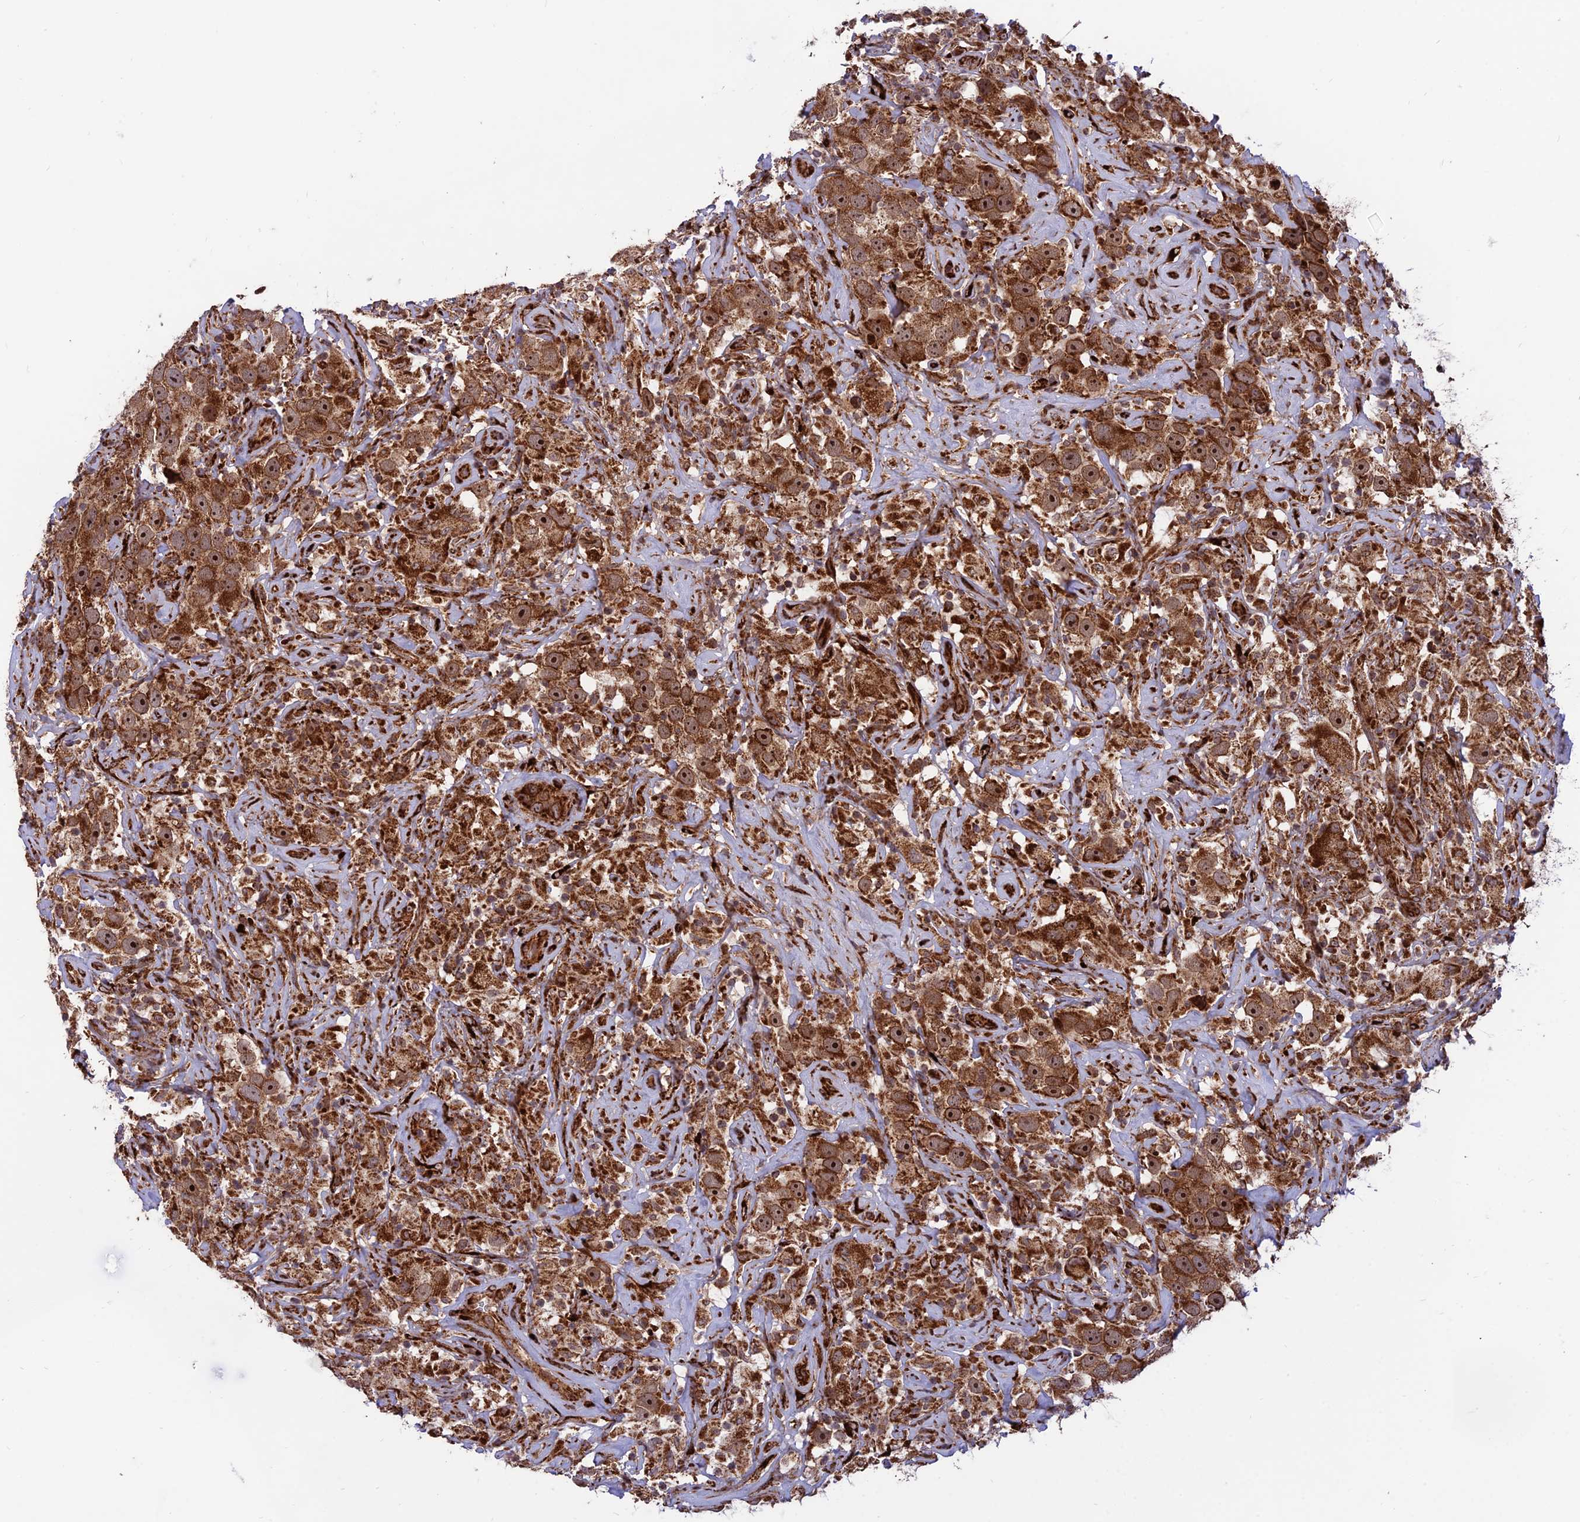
{"staining": {"intensity": "strong", "quantity": ">75%", "location": "cytoplasmic/membranous,nuclear"}, "tissue": "testis cancer", "cell_type": "Tumor cells", "image_type": "cancer", "snomed": [{"axis": "morphology", "description": "Seminoma, NOS"}, {"axis": "topography", "description": "Testis"}], "caption": "The histopathology image reveals immunohistochemical staining of testis seminoma. There is strong cytoplasmic/membranous and nuclear expression is appreciated in about >75% of tumor cells.", "gene": "CRTAP", "patient": {"sex": "male", "age": 49}}